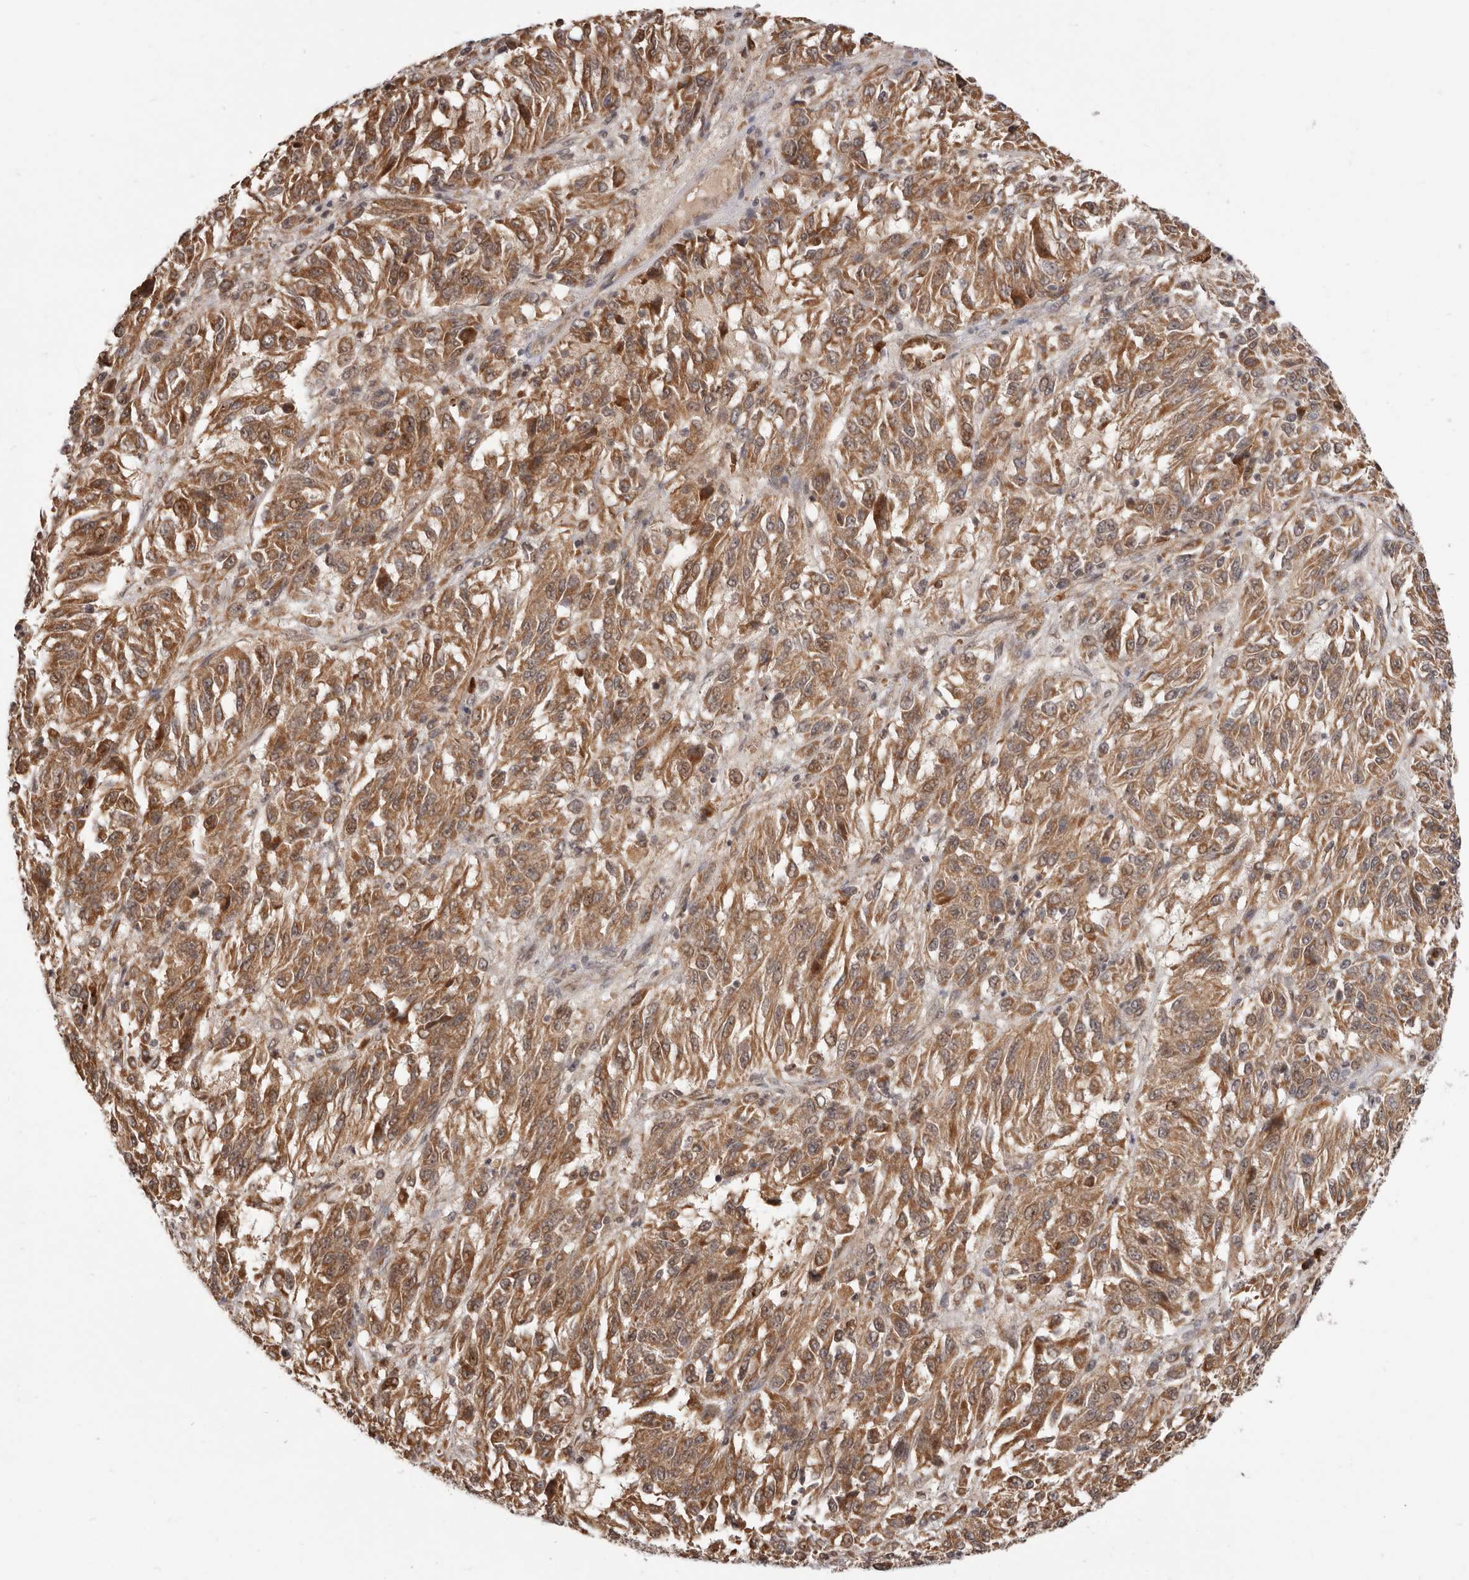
{"staining": {"intensity": "moderate", "quantity": ">75%", "location": "cytoplasmic/membranous"}, "tissue": "melanoma", "cell_type": "Tumor cells", "image_type": "cancer", "snomed": [{"axis": "morphology", "description": "Malignant melanoma, Metastatic site"}, {"axis": "topography", "description": "Lung"}], "caption": "Moderate cytoplasmic/membranous positivity for a protein is appreciated in about >75% of tumor cells of malignant melanoma (metastatic site) using immunohistochemistry (IHC).", "gene": "NCOA3", "patient": {"sex": "male", "age": 64}}